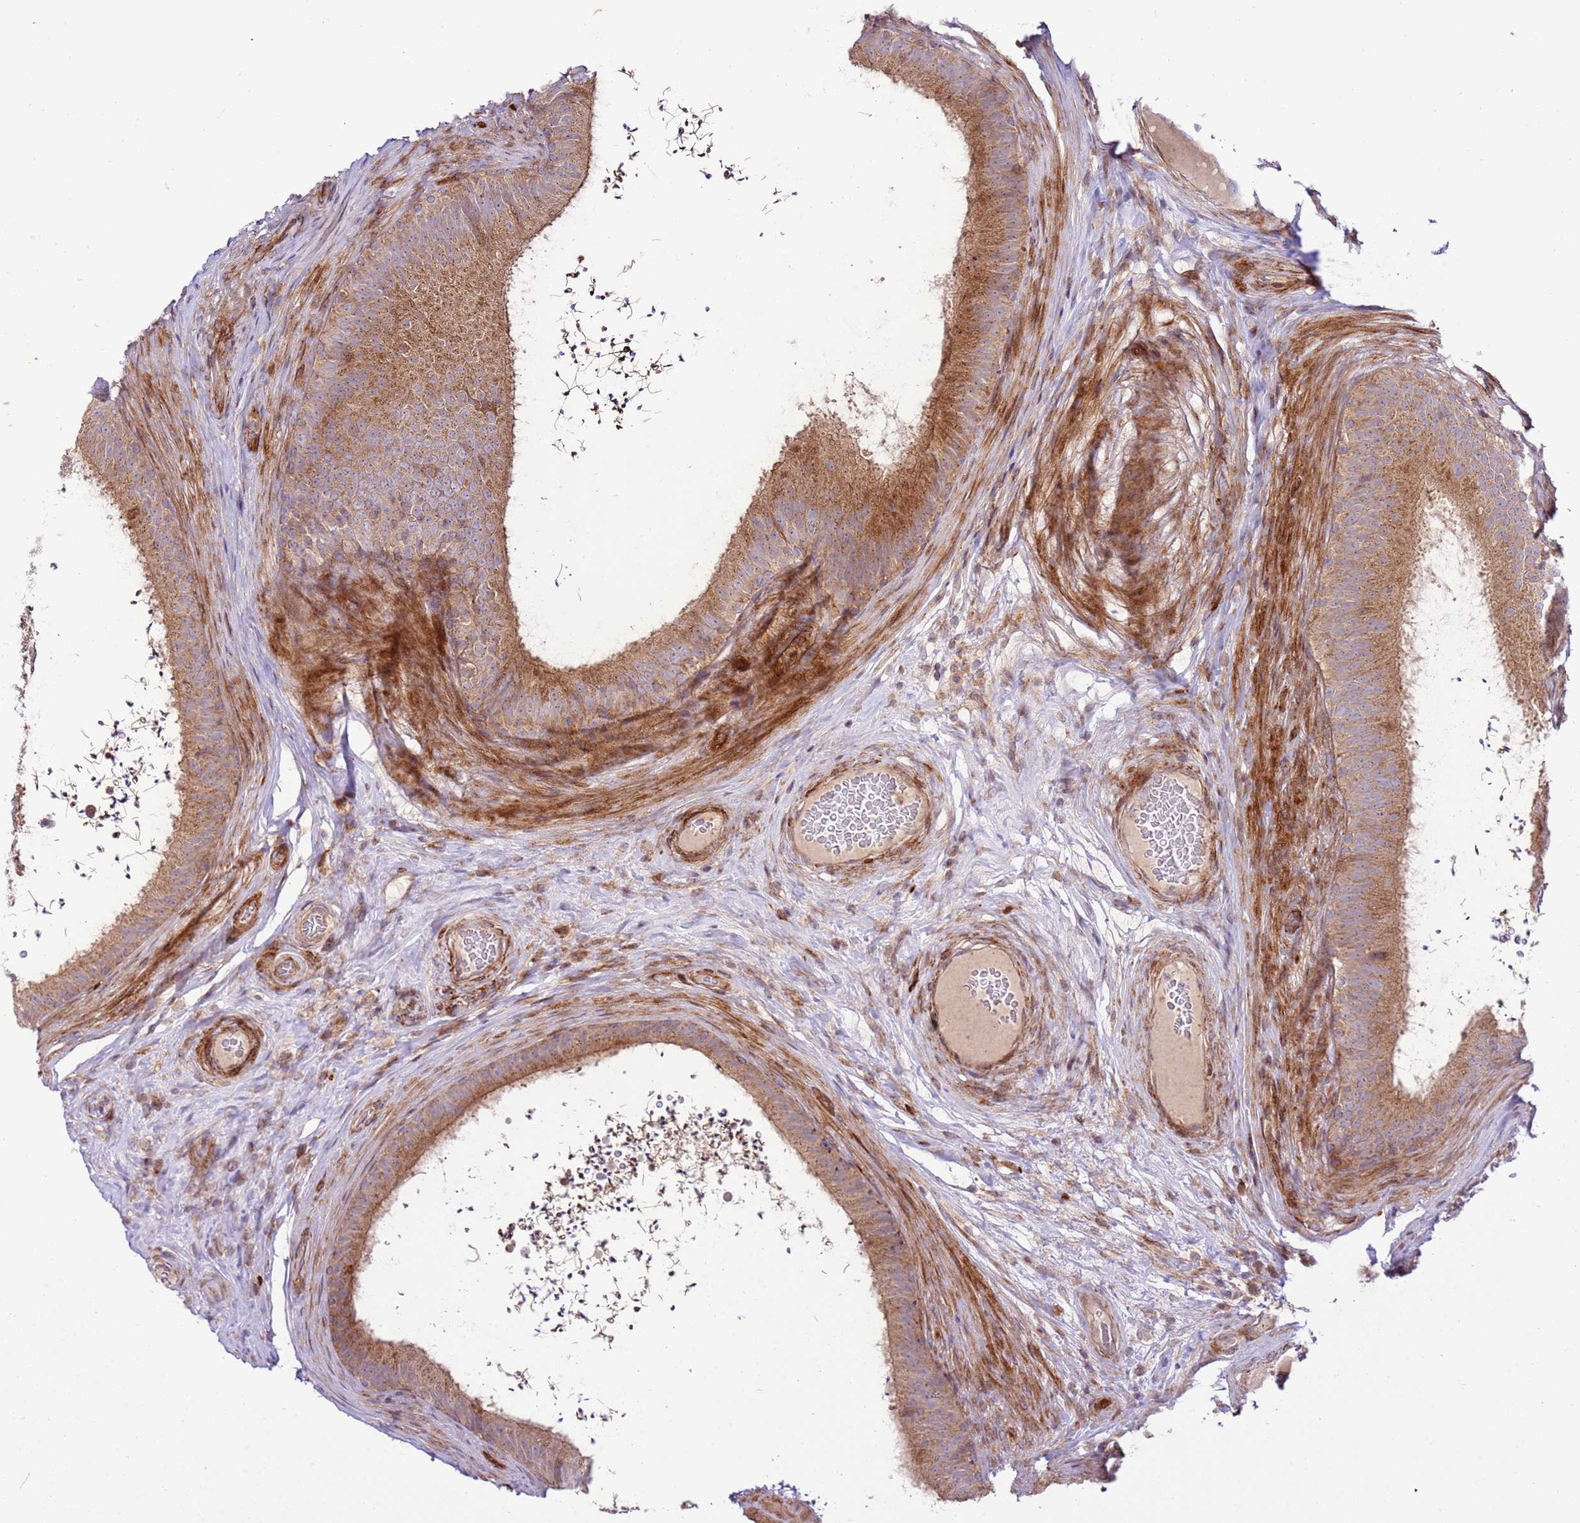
{"staining": {"intensity": "moderate", "quantity": ">75%", "location": "cytoplasmic/membranous"}, "tissue": "epididymis", "cell_type": "Glandular cells", "image_type": "normal", "snomed": [{"axis": "morphology", "description": "Normal tissue, NOS"}, {"axis": "topography", "description": "Testis"}, {"axis": "topography", "description": "Epididymis"}], "caption": "Protein expression analysis of unremarkable human epididymis reveals moderate cytoplasmic/membranous staining in about >75% of glandular cells.", "gene": "ZNF624", "patient": {"sex": "male", "age": 41}}